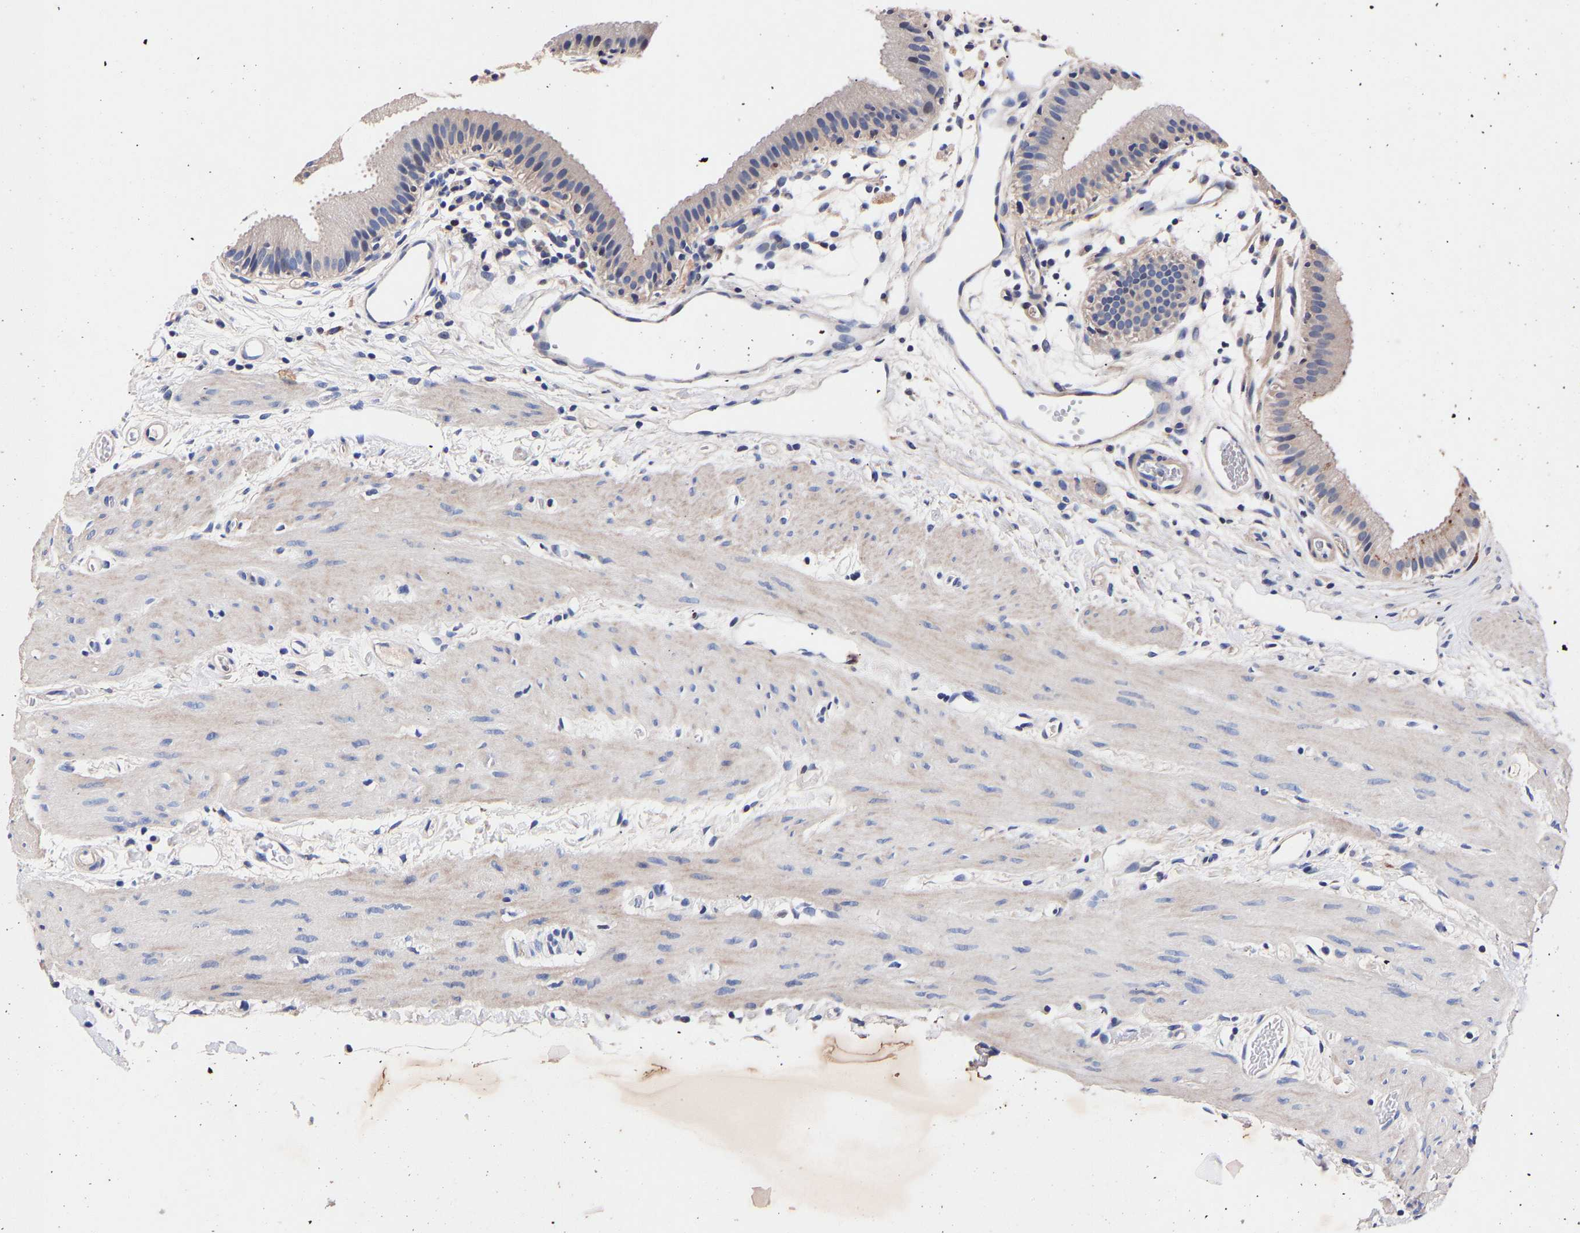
{"staining": {"intensity": "moderate", "quantity": "<25%", "location": "cytoplasmic/membranous,nuclear"}, "tissue": "gallbladder", "cell_type": "Glandular cells", "image_type": "normal", "snomed": [{"axis": "morphology", "description": "Normal tissue, NOS"}, {"axis": "topography", "description": "Gallbladder"}], "caption": "The photomicrograph reveals staining of benign gallbladder, revealing moderate cytoplasmic/membranous,nuclear protein staining (brown color) within glandular cells. (brown staining indicates protein expression, while blue staining denotes nuclei).", "gene": "SEM1", "patient": {"sex": "female", "age": 26}}